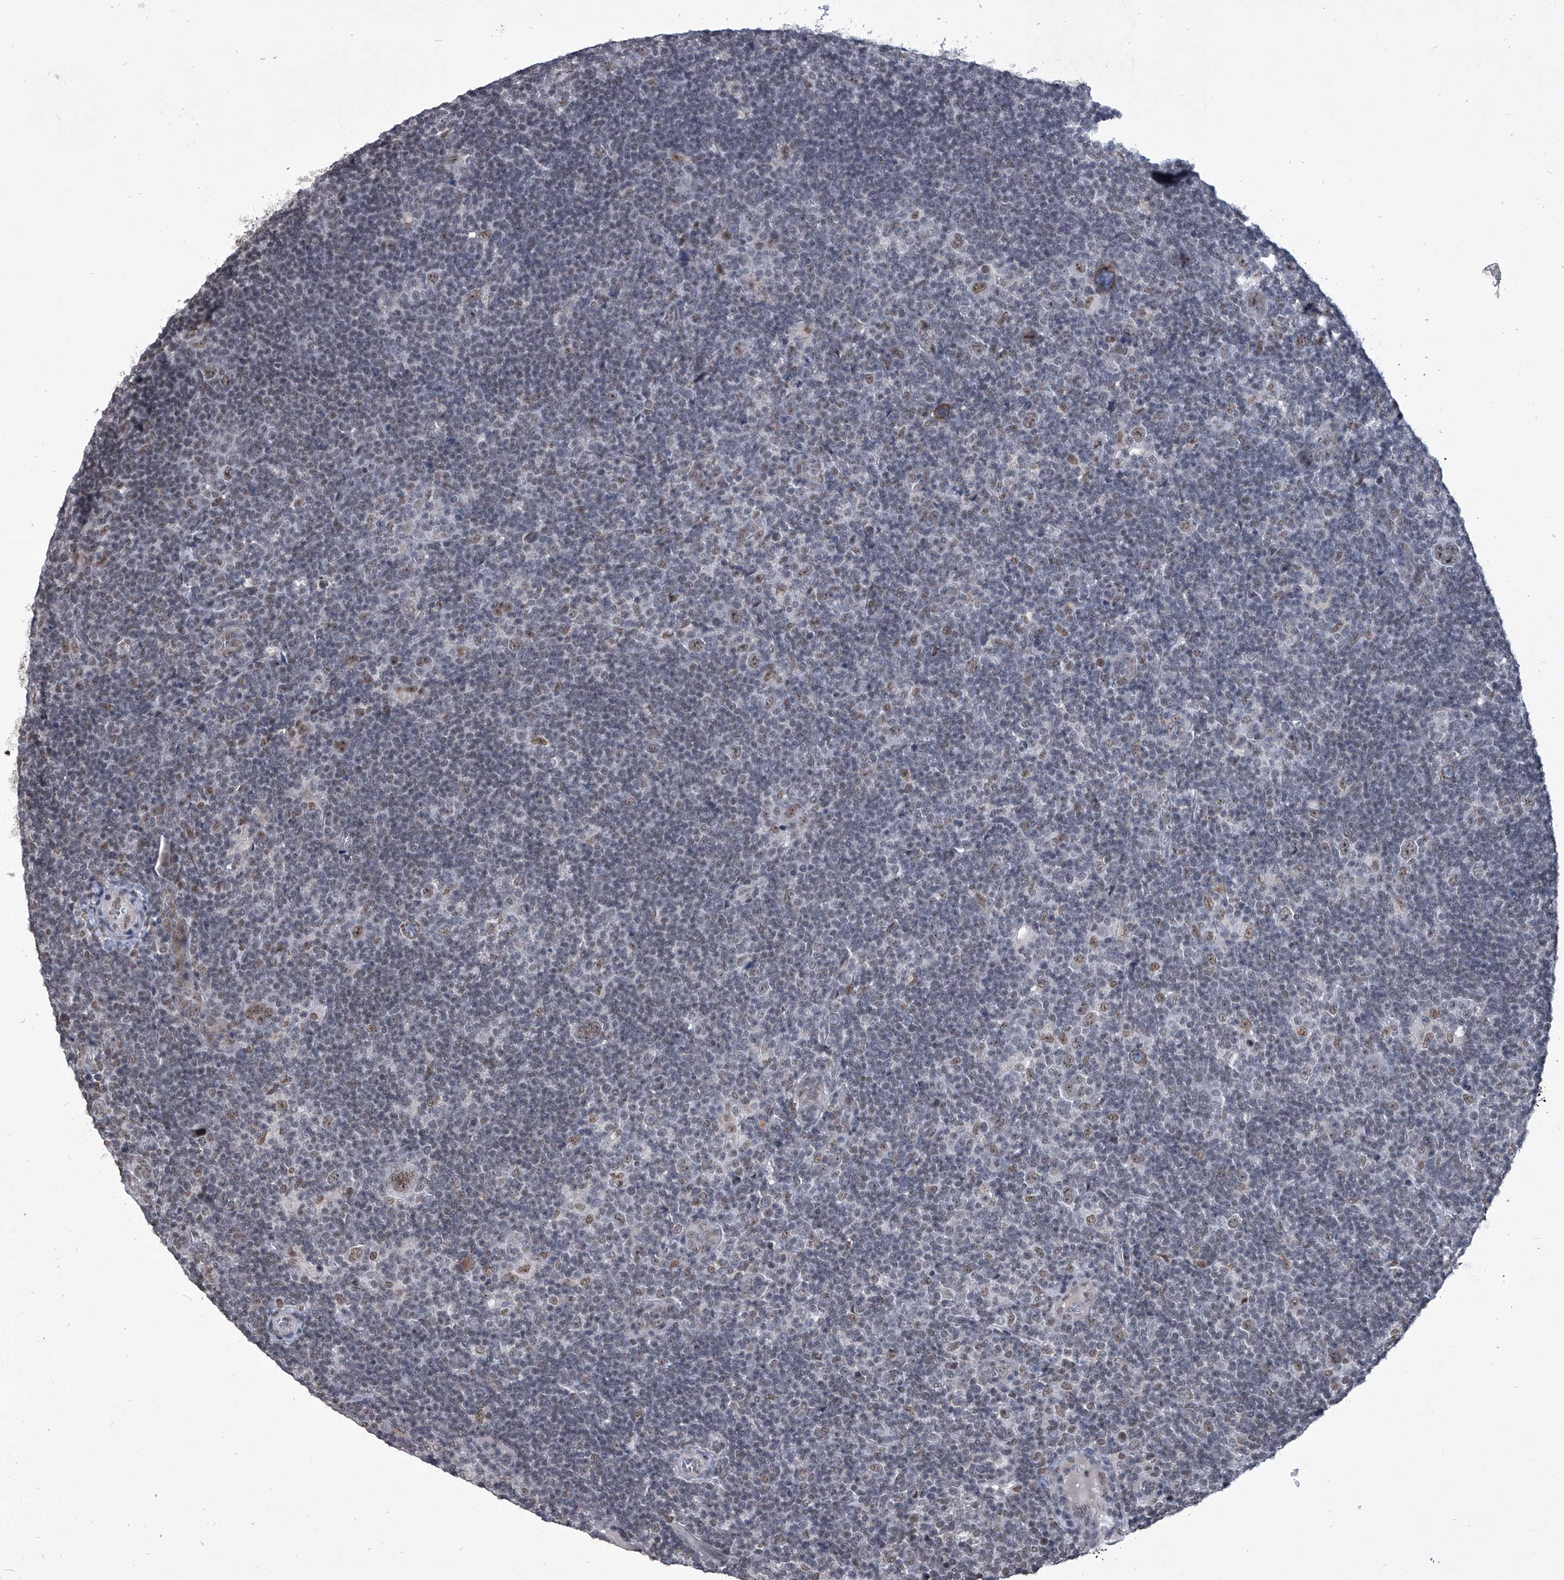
{"staining": {"intensity": "weak", "quantity": ">75%", "location": "nuclear"}, "tissue": "lymphoma", "cell_type": "Tumor cells", "image_type": "cancer", "snomed": [{"axis": "morphology", "description": "Hodgkin's disease, NOS"}, {"axis": "topography", "description": "Lymph node"}], "caption": "Approximately >75% of tumor cells in human lymphoma demonstrate weak nuclear protein staining as visualized by brown immunohistochemical staining.", "gene": "PPIL4", "patient": {"sex": "female", "age": 57}}